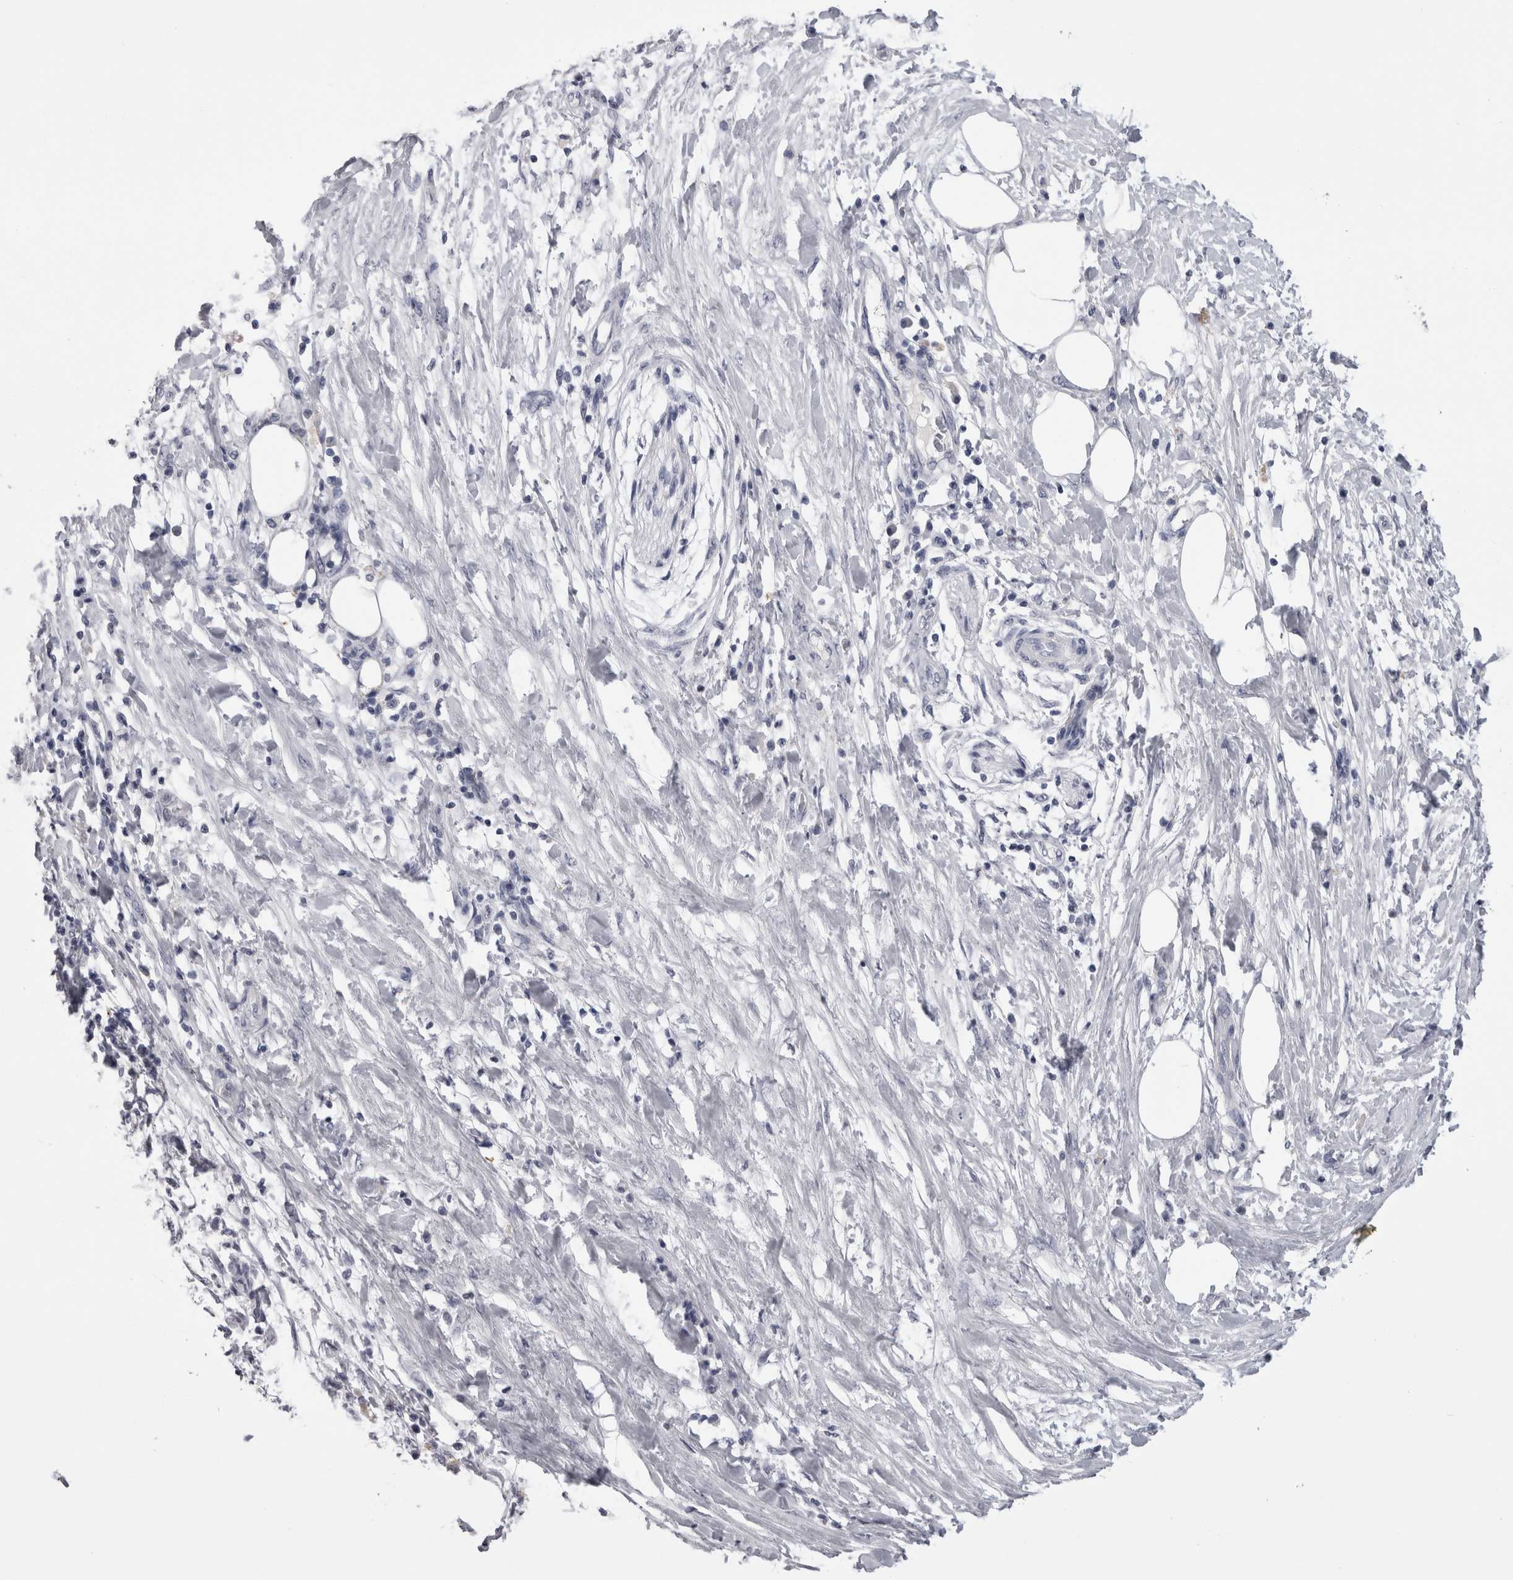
{"staining": {"intensity": "negative", "quantity": "none", "location": "none"}, "tissue": "pancreatic cancer", "cell_type": "Tumor cells", "image_type": "cancer", "snomed": [{"axis": "morphology", "description": "Adenocarcinoma, NOS"}, {"axis": "topography", "description": "Pancreas"}], "caption": "Immunohistochemical staining of human pancreatic adenocarcinoma displays no significant expression in tumor cells.", "gene": "AFMID", "patient": {"sex": "female", "age": 78}}